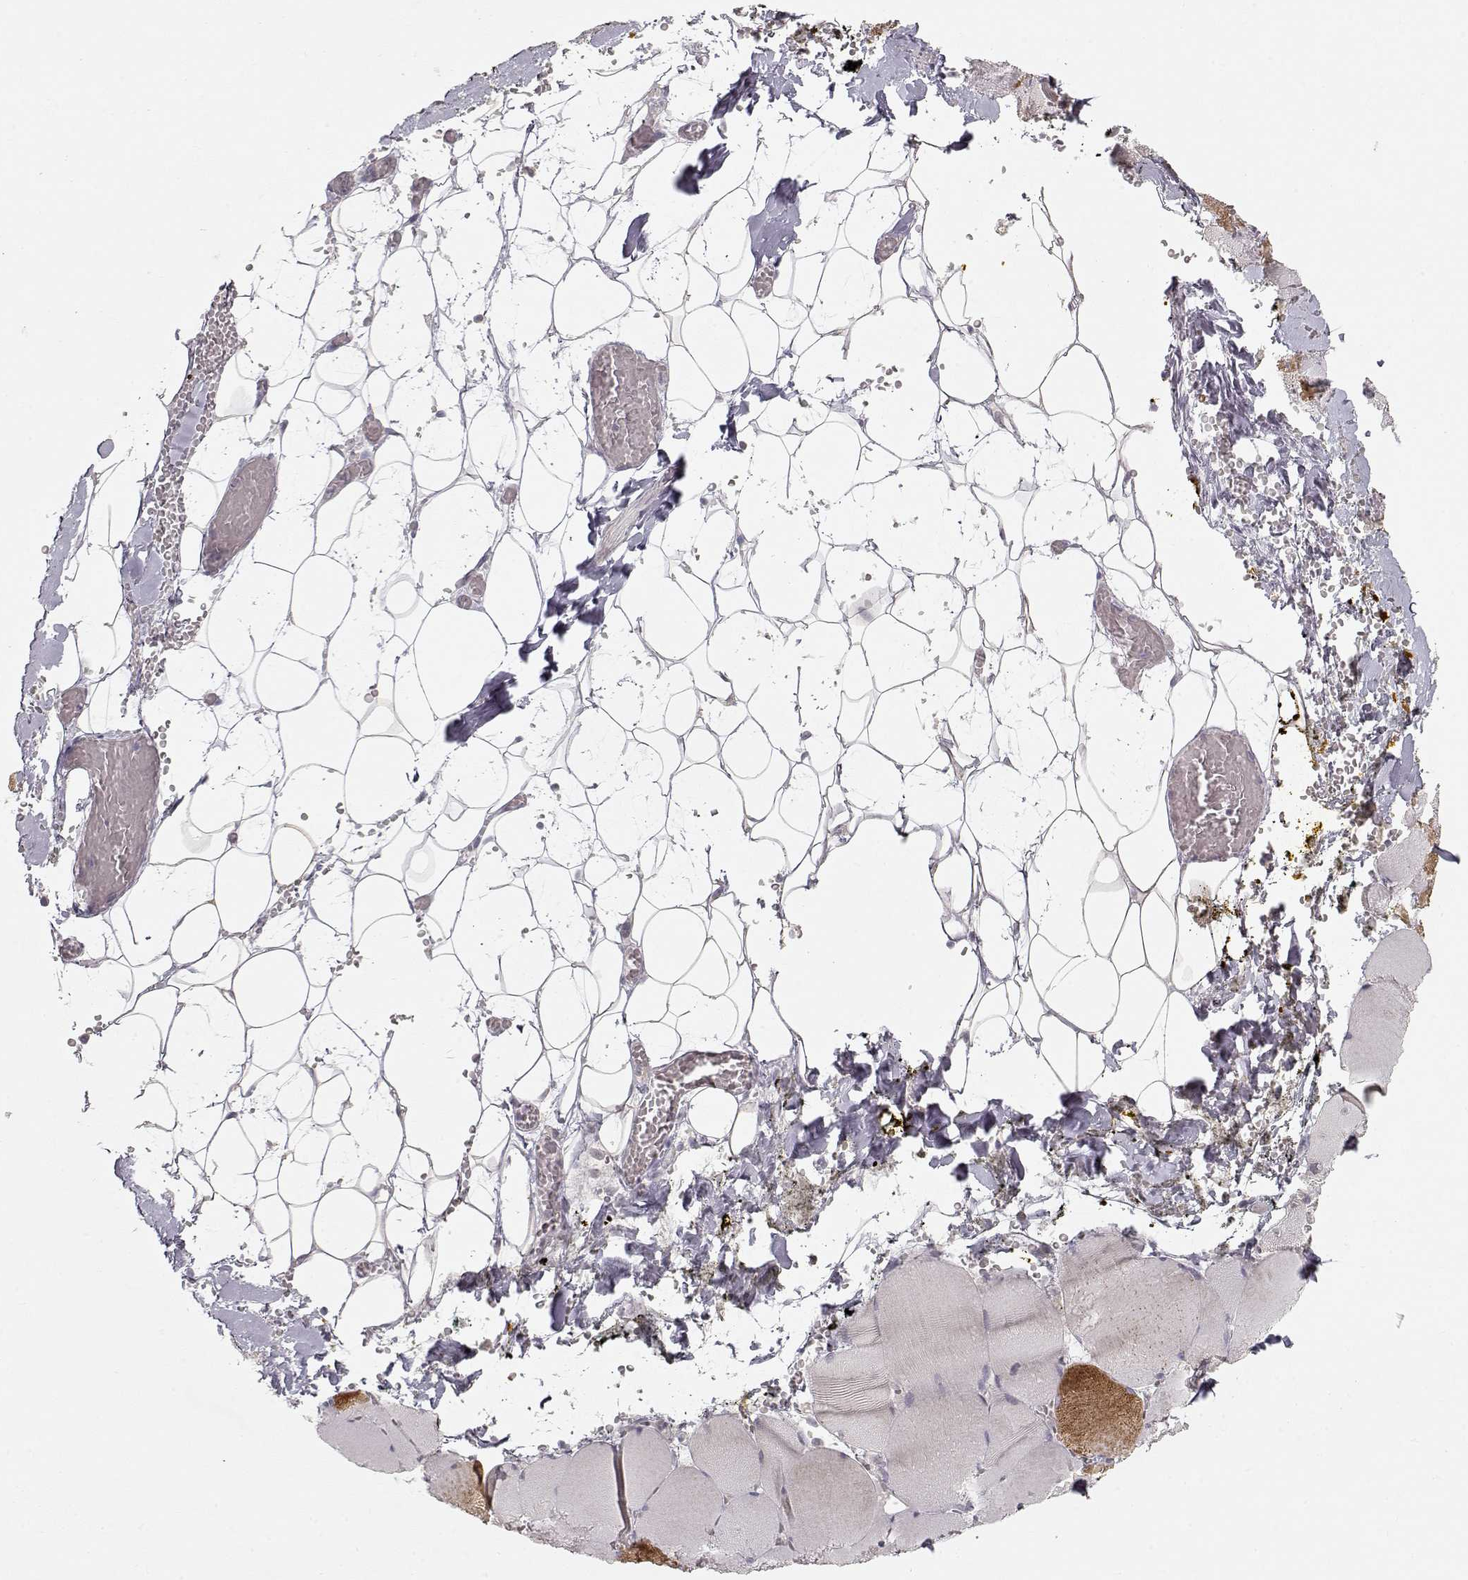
{"staining": {"intensity": "strong", "quantity": "<25%", "location": "cytoplasmic/membranous"}, "tissue": "skeletal muscle", "cell_type": "Myocytes", "image_type": "normal", "snomed": [{"axis": "morphology", "description": "Normal tissue, NOS"}, {"axis": "topography", "description": "Skeletal muscle"}], "caption": "Immunohistochemistry (IHC) staining of normal skeletal muscle, which reveals medium levels of strong cytoplasmic/membranous positivity in approximately <25% of myocytes indicating strong cytoplasmic/membranous protein expression. The staining was performed using DAB (brown) for protein detection and nuclei were counterstained in hematoxylin (blue).", "gene": "ARHGAP8", "patient": {"sex": "male", "age": 56}}